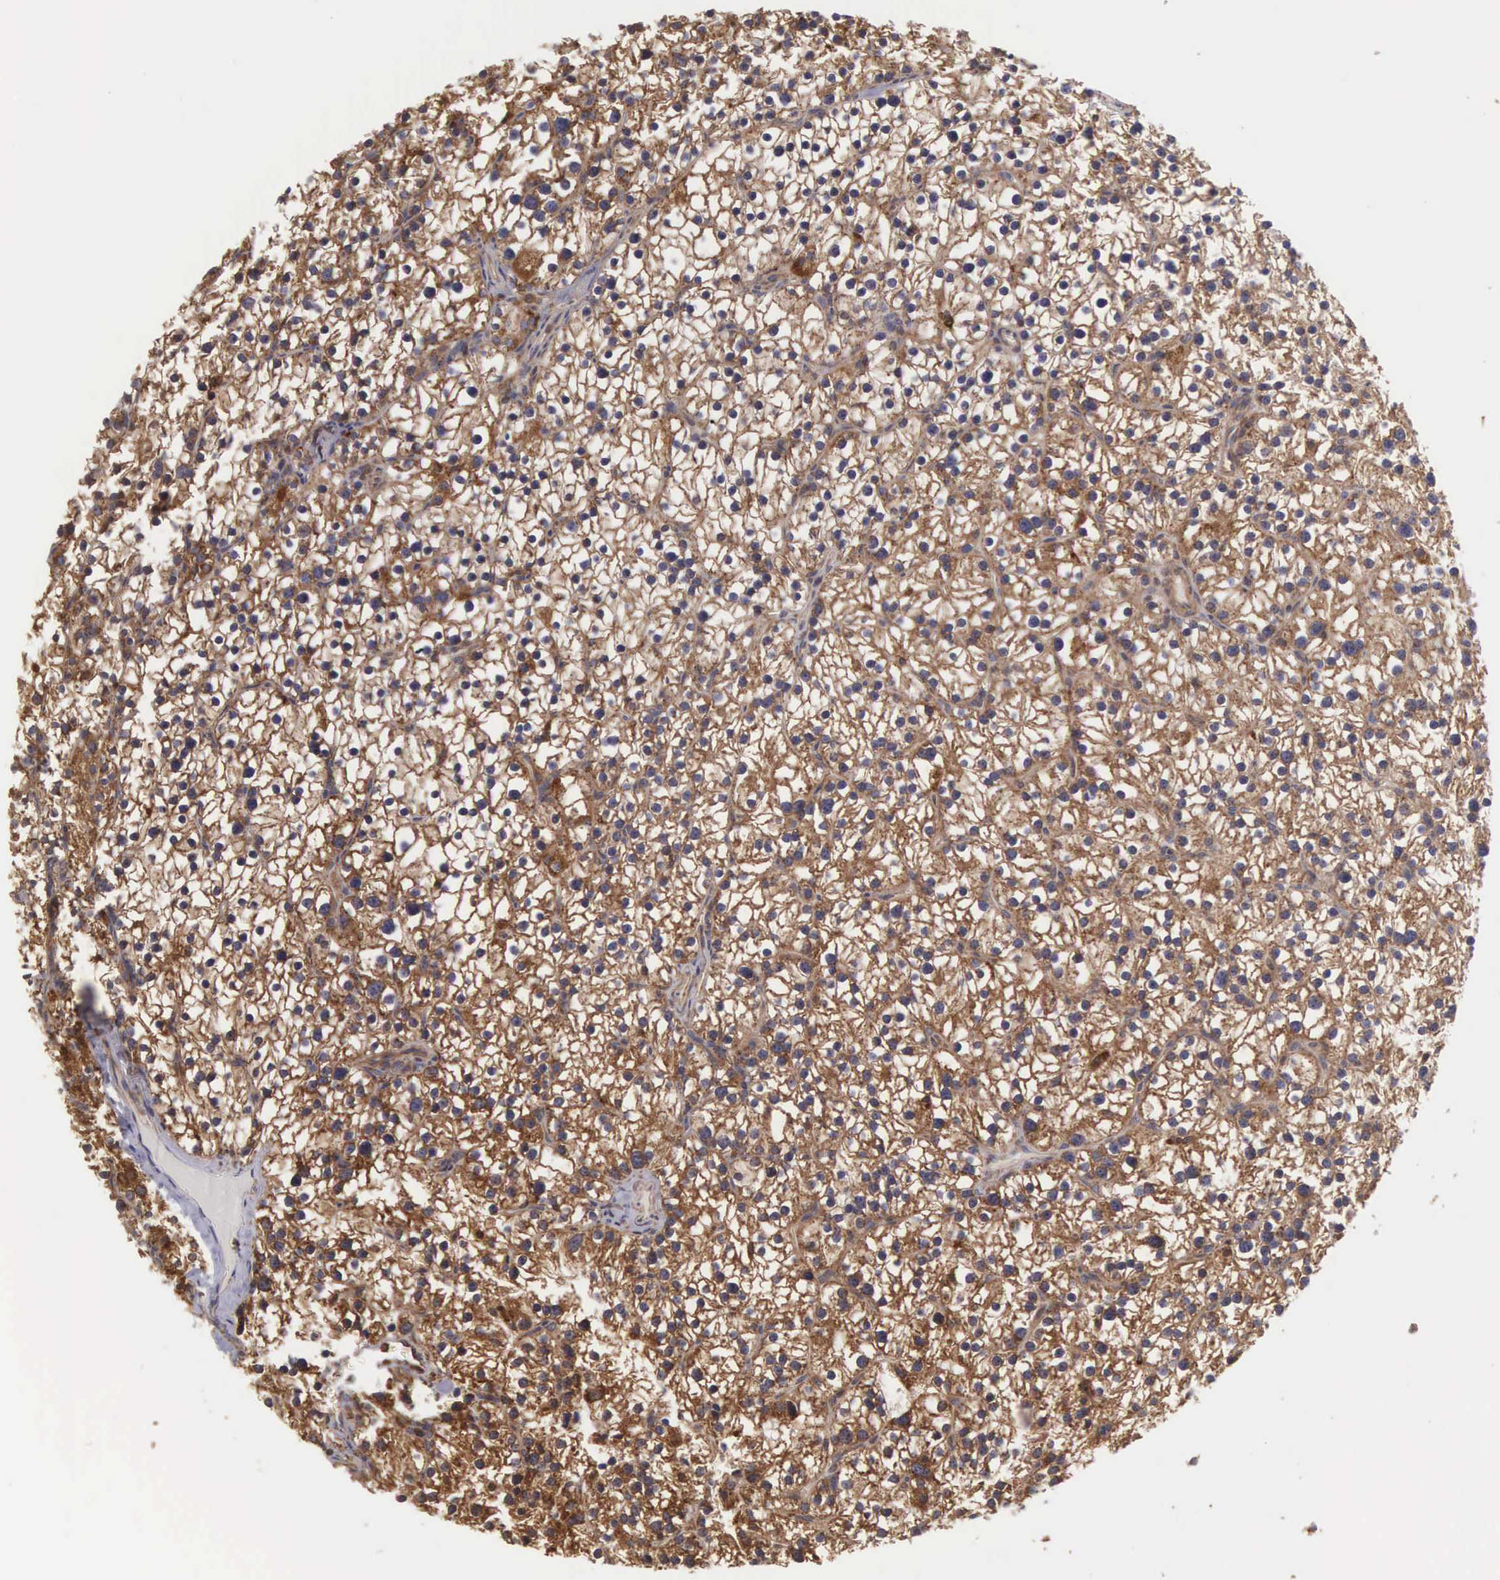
{"staining": {"intensity": "strong", "quantity": ">75%", "location": "cytoplasmic/membranous"}, "tissue": "parathyroid gland", "cell_type": "Glandular cells", "image_type": "normal", "snomed": [{"axis": "morphology", "description": "Normal tissue, NOS"}, {"axis": "topography", "description": "Parathyroid gland"}], "caption": "Immunohistochemistry photomicrograph of unremarkable human parathyroid gland stained for a protein (brown), which shows high levels of strong cytoplasmic/membranous positivity in approximately >75% of glandular cells.", "gene": "DHRS1", "patient": {"sex": "female", "age": 54}}